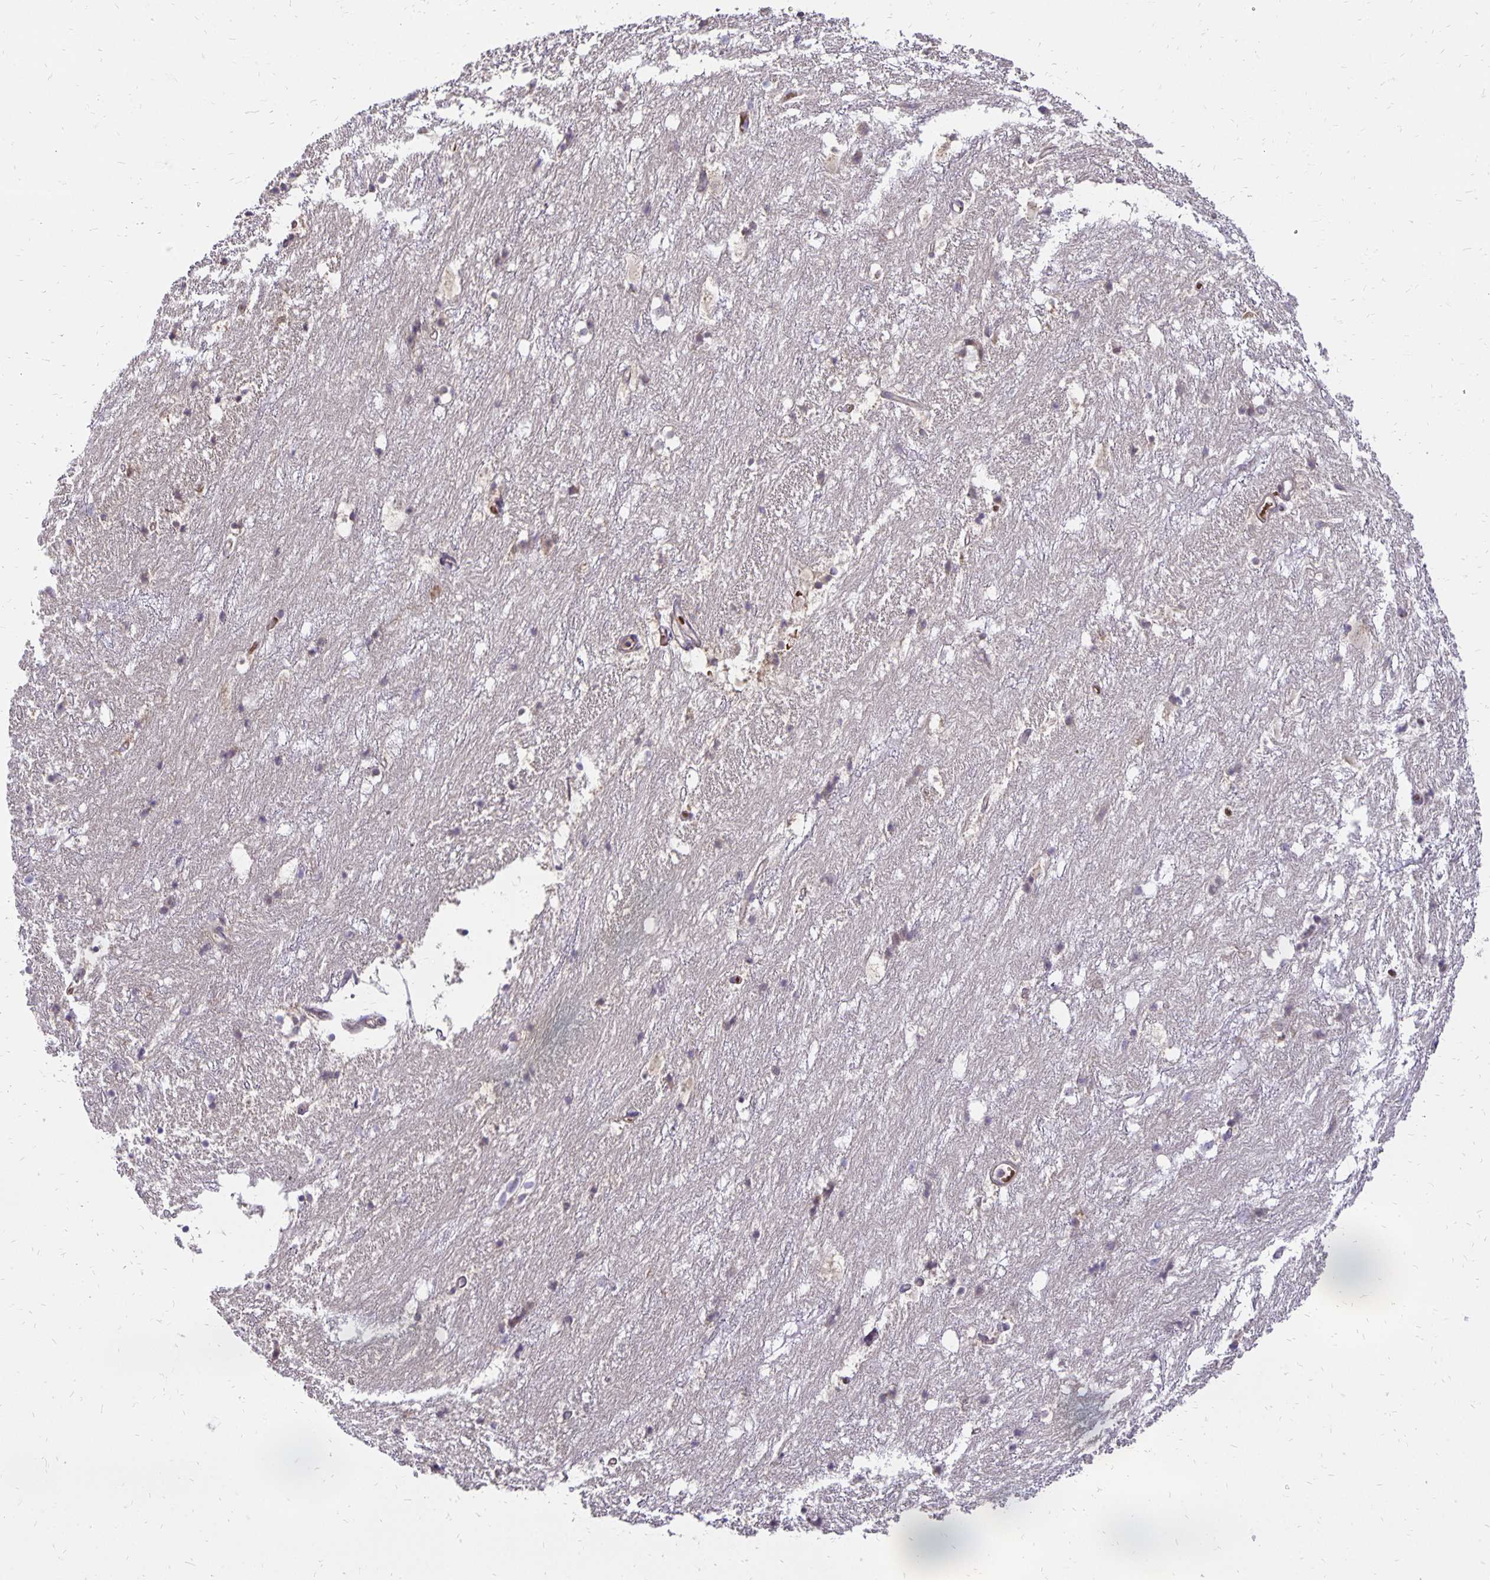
{"staining": {"intensity": "weak", "quantity": "<25%", "location": "cytoplasmic/membranous"}, "tissue": "hippocampus", "cell_type": "Glial cells", "image_type": "normal", "snomed": [{"axis": "morphology", "description": "Normal tissue, NOS"}, {"axis": "topography", "description": "Hippocampus"}], "caption": "A micrograph of hippocampus stained for a protein shows no brown staining in glial cells. The staining is performed using DAB brown chromogen with nuclei counter-stained in using hematoxylin.", "gene": "FN3K", "patient": {"sex": "female", "age": 52}}